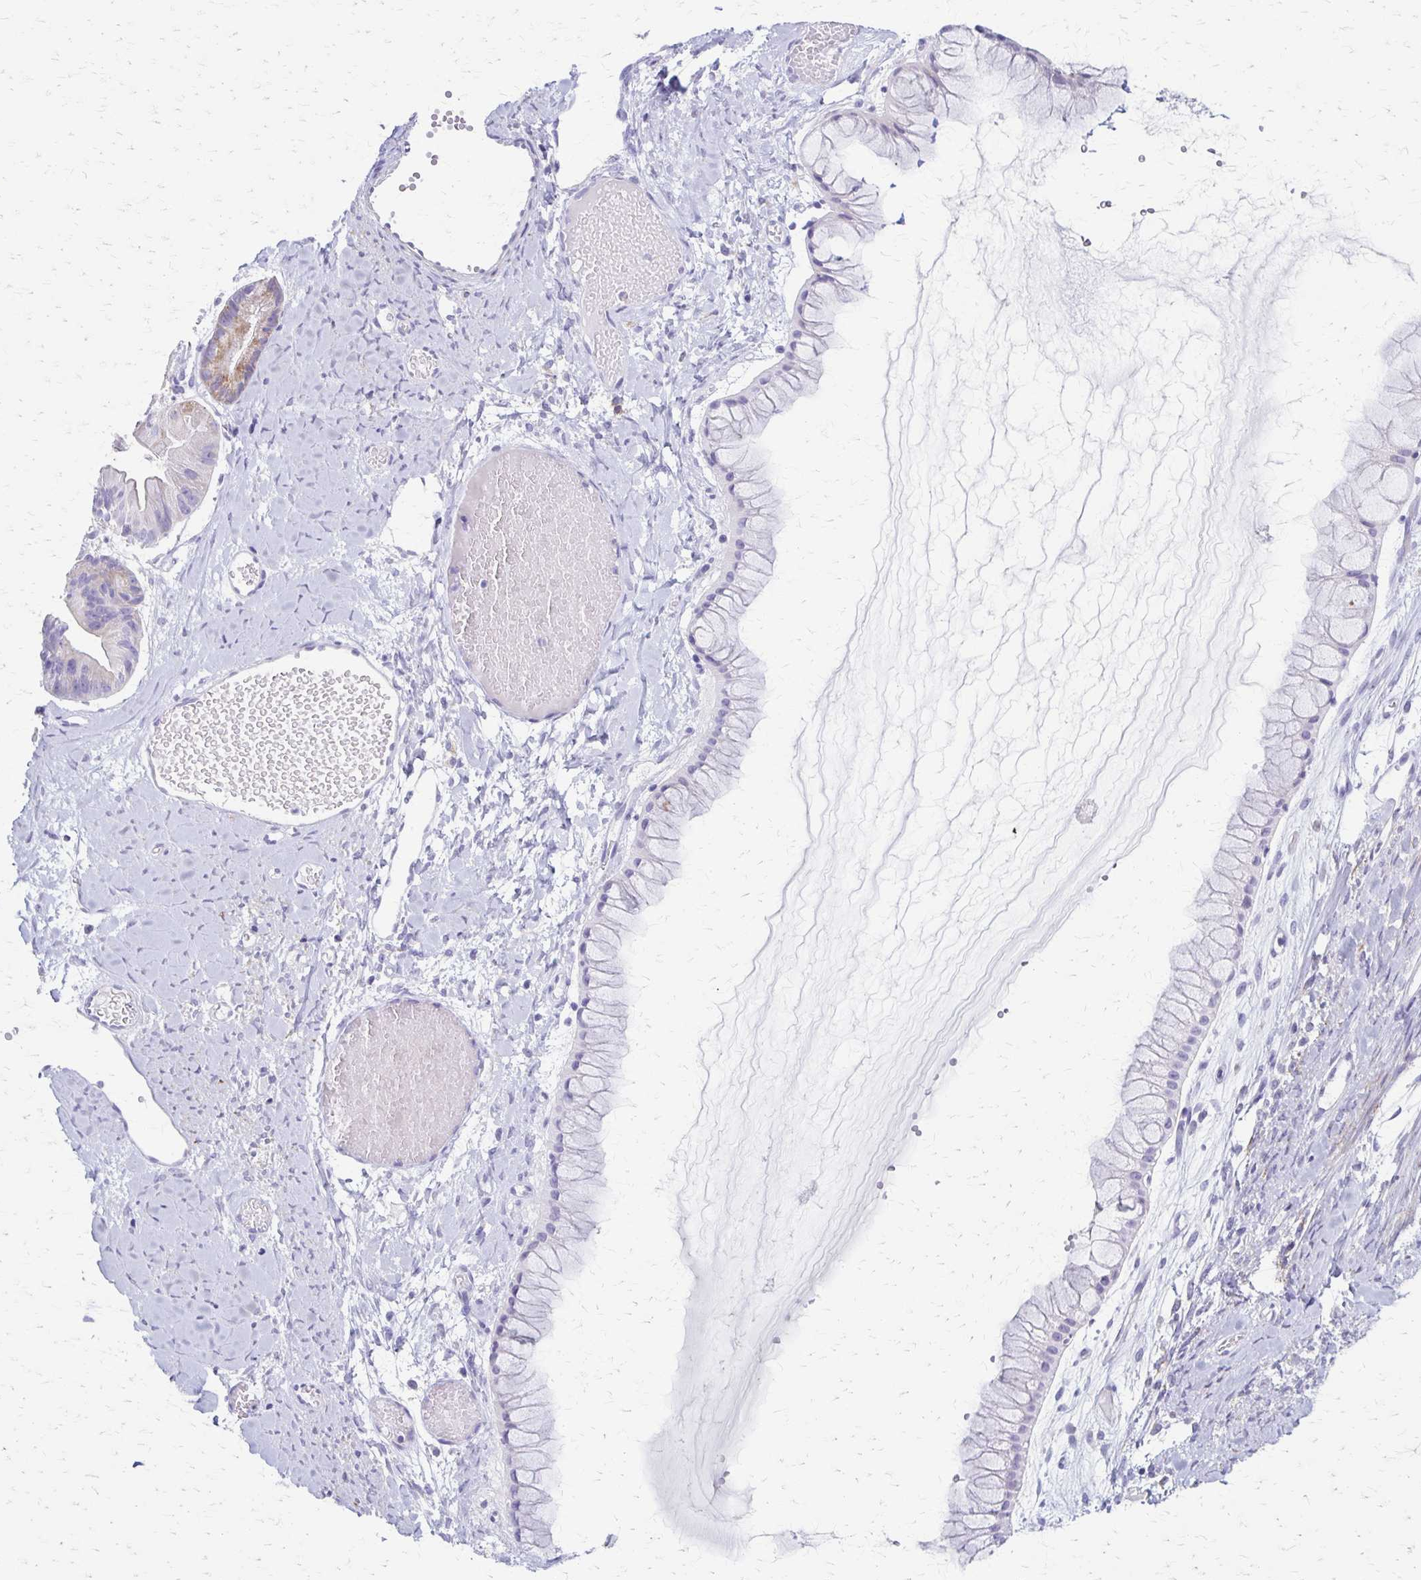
{"staining": {"intensity": "negative", "quantity": "none", "location": "none"}, "tissue": "ovarian cancer", "cell_type": "Tumor cells", "image_type": "cancer", "snomed": [{"axis": "morphology", "description": "Cystadenocarcinoma, mucinous, NOS"}, {"axis": "topography", "description": "Ovary"}], "caption": "A high-resolution image shows immunohistochemistry (IHC) staining of ovarian mucinous cystadenocarcinoma, which demonstrates no significant positivity in tumor cells.", "gene": "ZSCAN5B", "patient": {"sex": "female", "age": 61}}